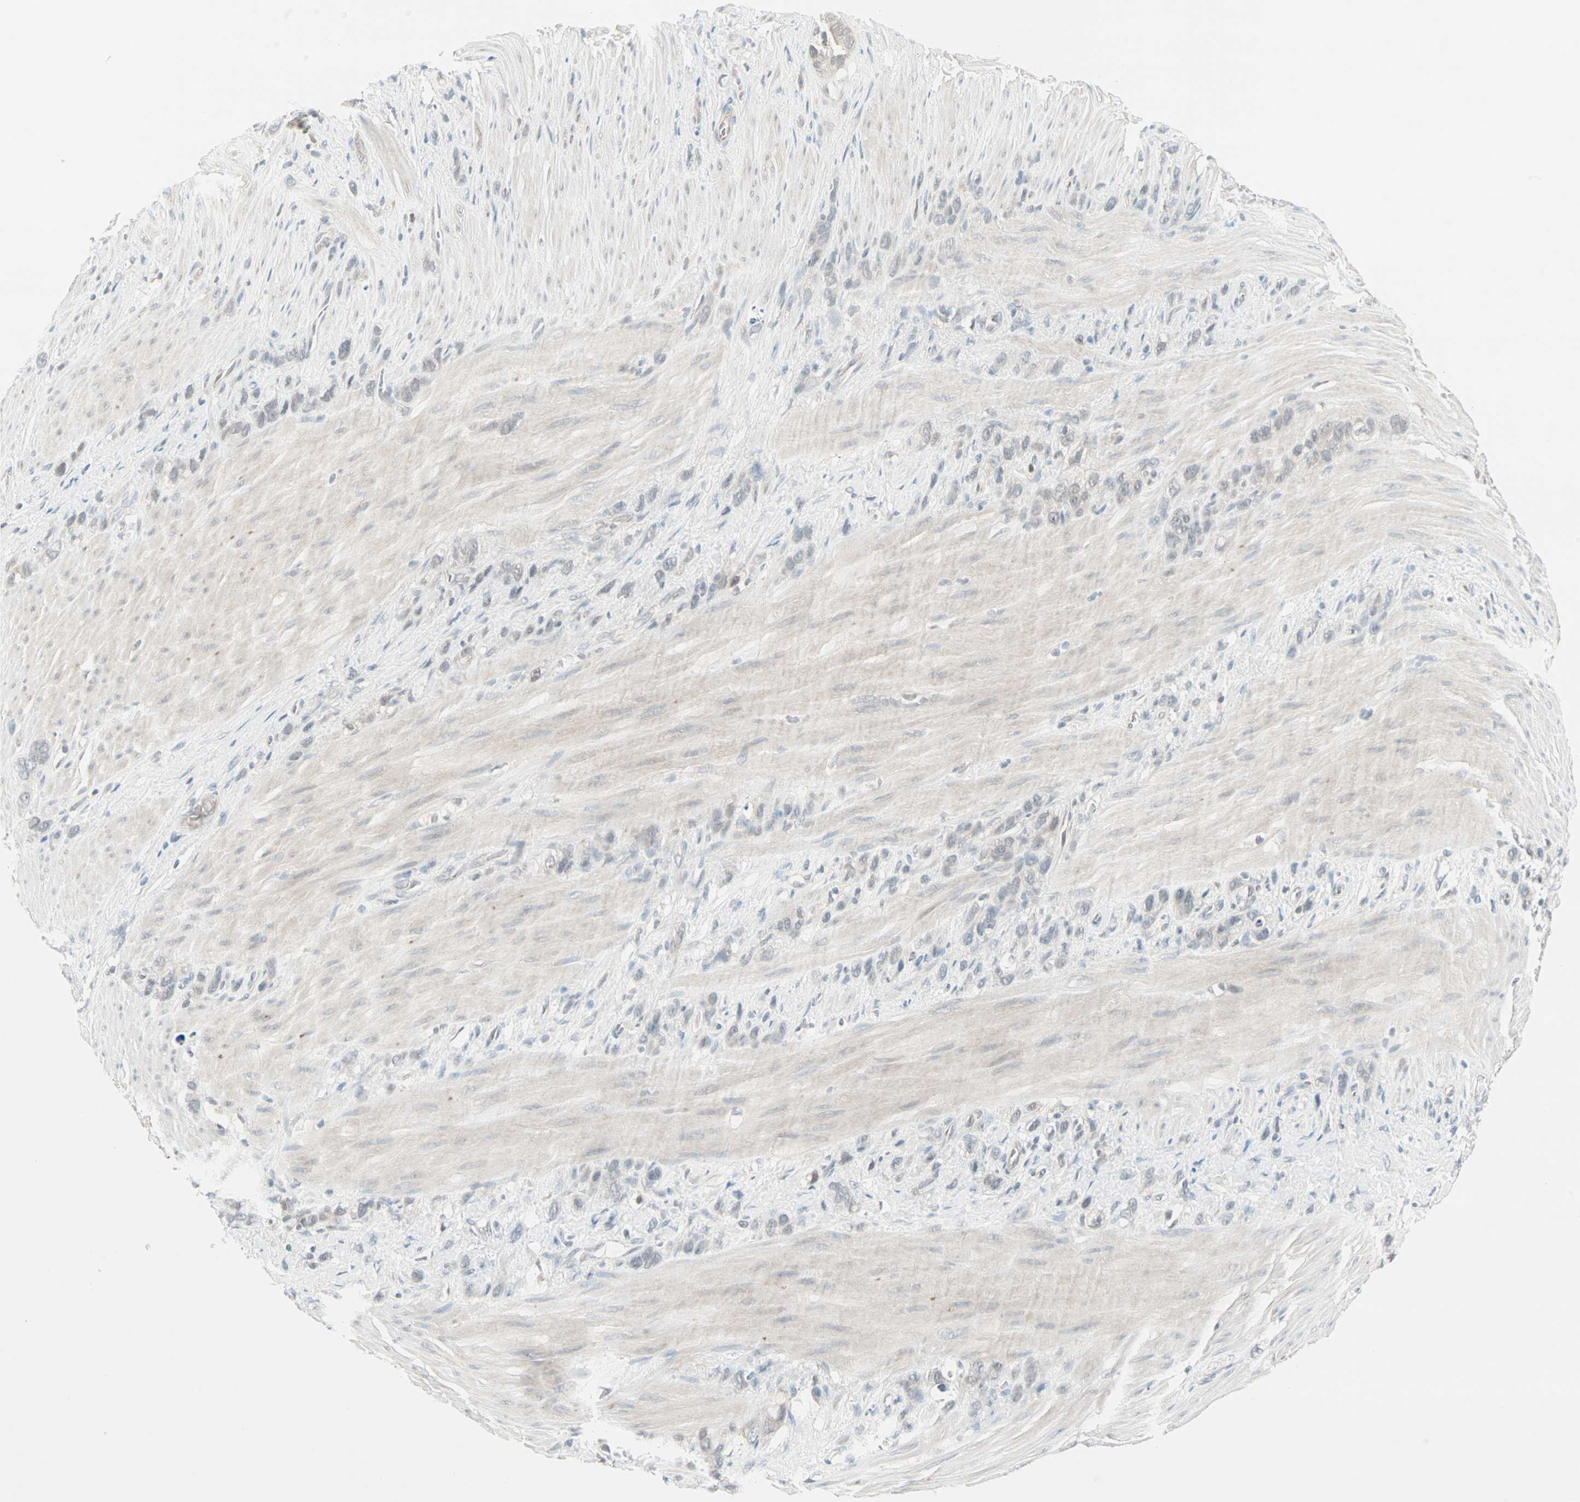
{"staining": {"intensity": "negative", "quantity": "none", "location": "none"}, "tissue": "stomach cancer", "cell_type": "Tumor cells", "image_type": "cancer", "snomed": [{"axis": "morphology", "description": "Normal tissue, NOS"}, {"axis": "morphology", "description": "Adenocarcinoma, NOS"}, {"axis": "morphology", "description": "Adenocarcinoma, High grade"}, {"axis": "topography", "description": "Stomach, upper"}, {"axis": "topography", "description": "Stomach"}], "caption": "Protein analysis of stomach high-grade adenocarcinoma reveals no significant expression in tumor cells. (DAB immunohistochemistry visualized using brightfield microscopy, high magnification).", "gene": "PTPA", "patient": {"sex": "female", "age": 65}}